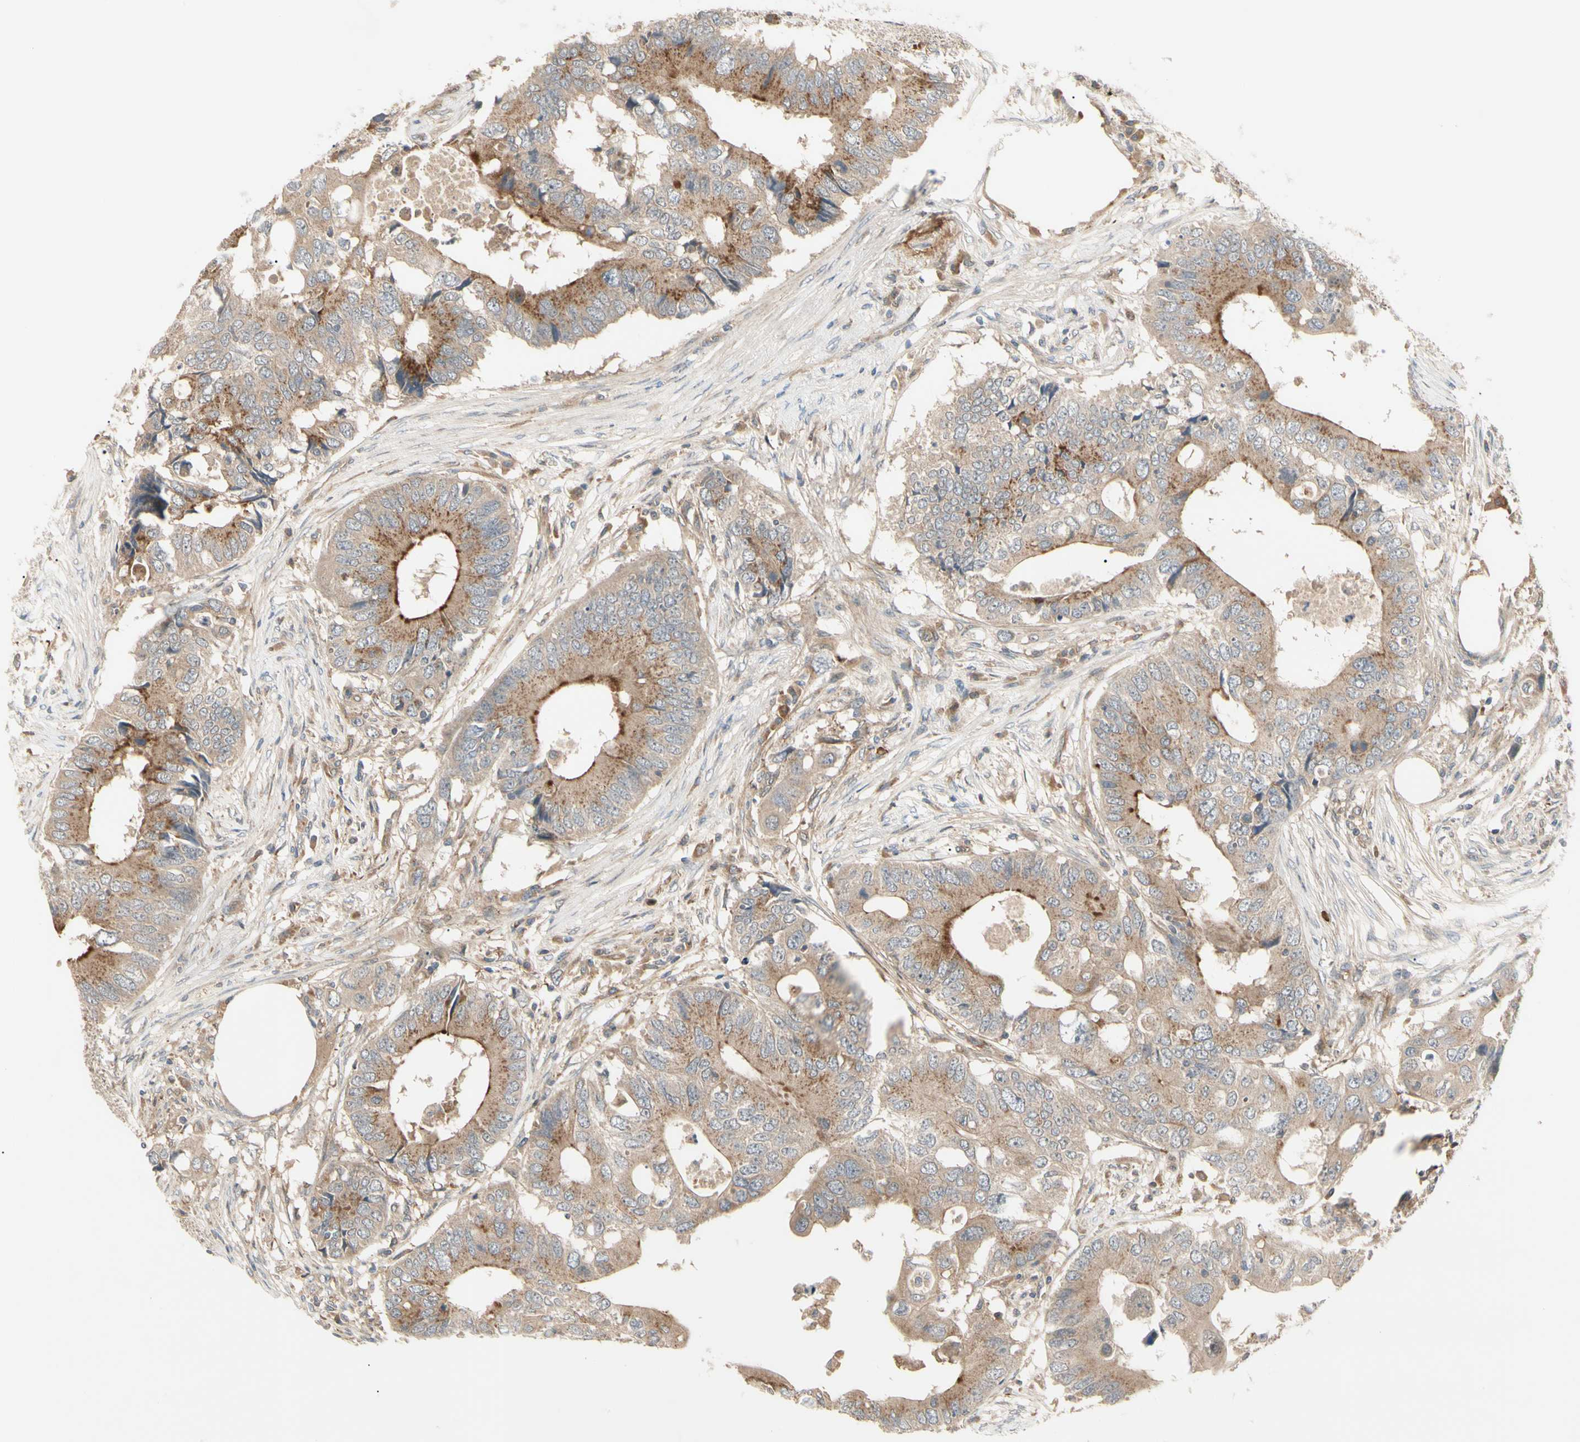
{"staining": {"intensity": "moderate", "quantity": ">75%", "location": "cytoplasmic/membranous"}, "tissue": "colorectal cancer", "cell_type": "Tumor cells", "image_type": "cancer", "snomed": [{"axis": "morphology", "description": "Adenocarcinoma, NOS"}, {"axis": "topography", "description": "Colon"}], "caption": "Protein expression analysis of colorectal cancer (adenocarcinoma) demonstrates moderate cytoplasmic/membranous staining in approximately >75% of tumor cells.", "gene": "F2R", "patient": {"sex": "male", "age": 71}}